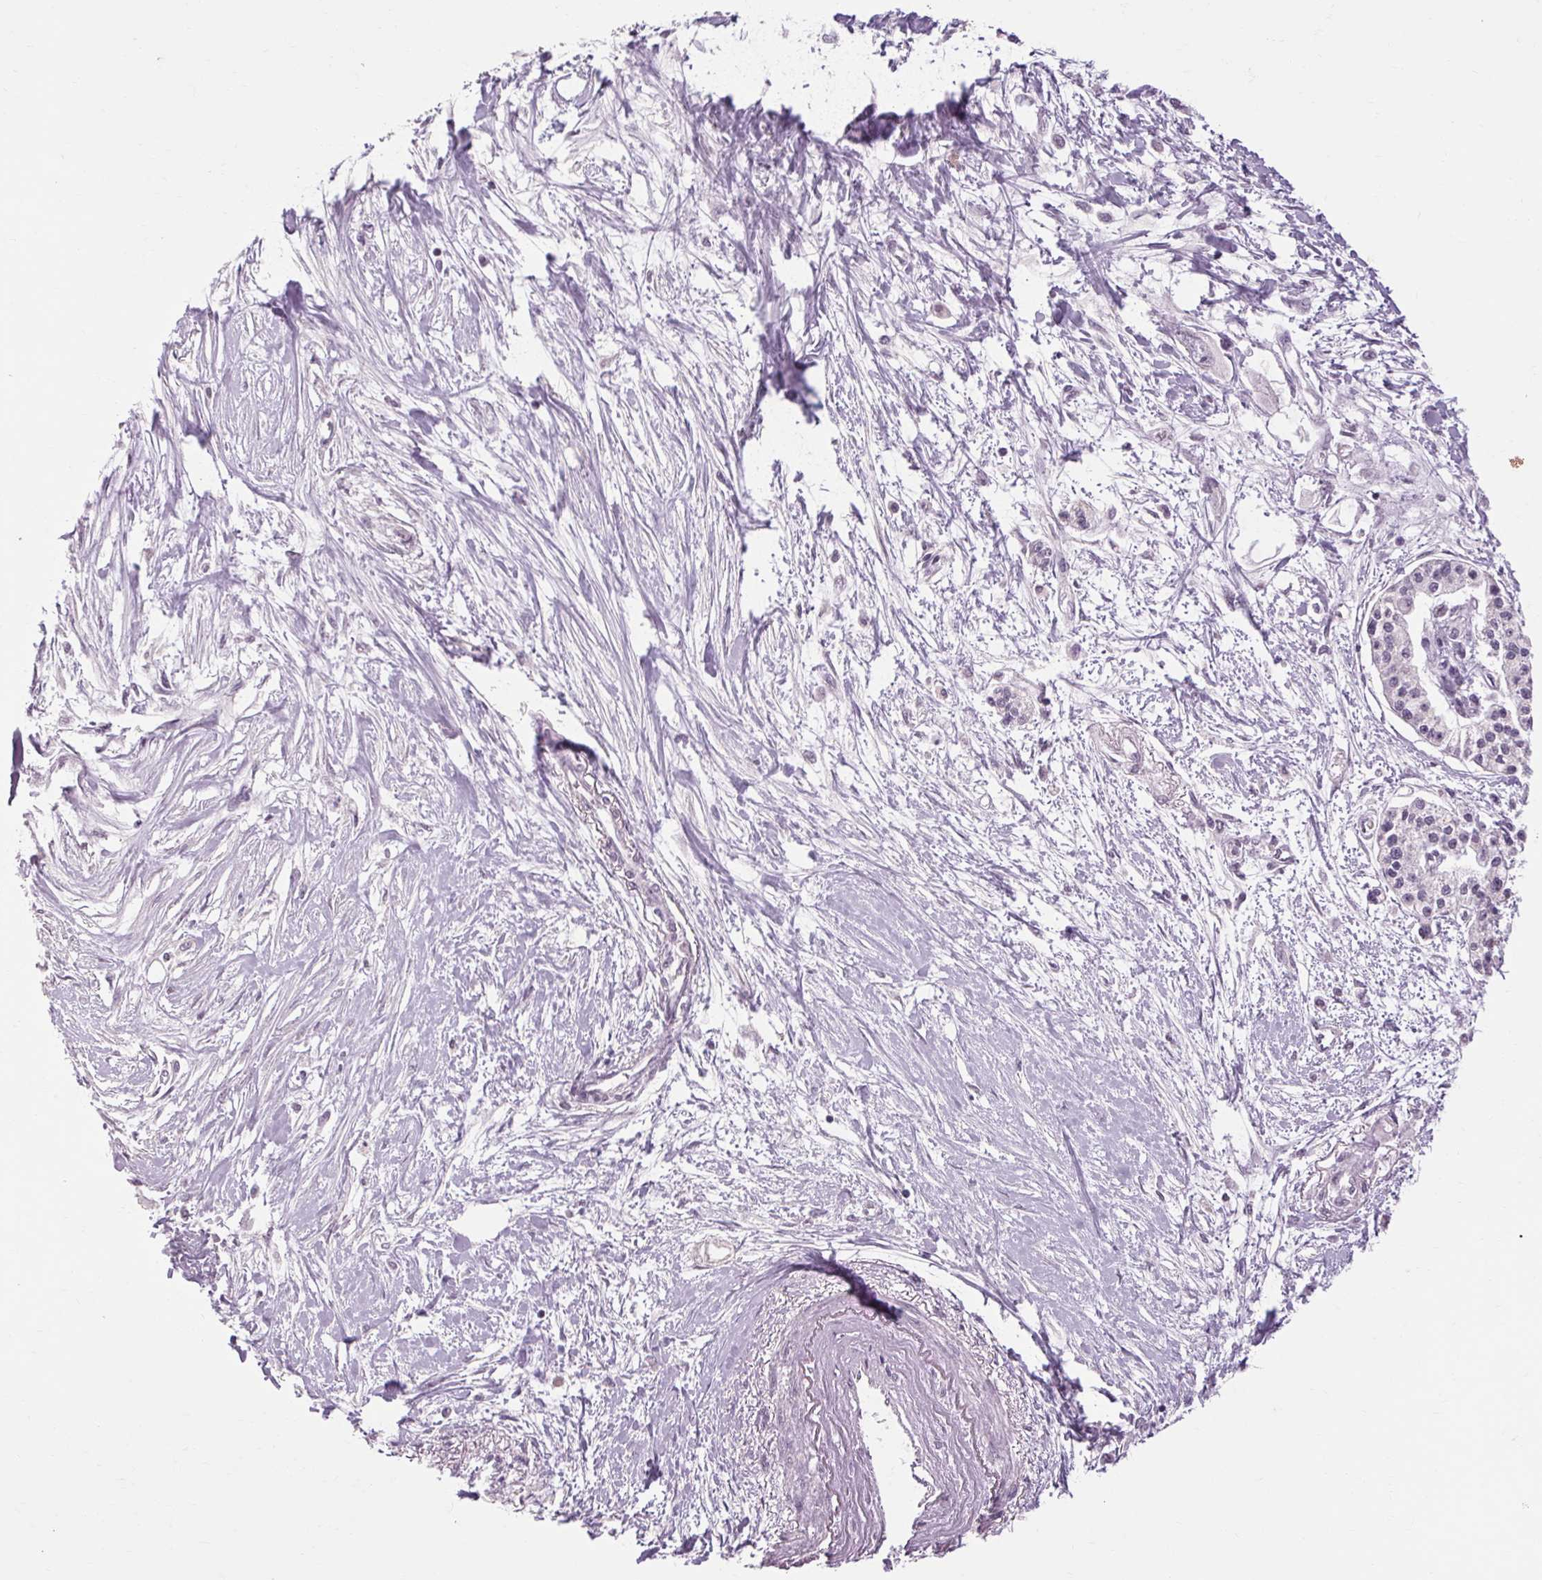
{"staining": {"intensity": "negative", "quantity": "none", "location": "none"}, "tissue": "pancreatic cancer", "cell_type": "Tumor cells", "image_type": "cancer", "snomed": [{"axis": "morphology", "description": "Adenocarcinoma, NOS"}, {"axis": "topography", "description": "Pancreas"}], "caption": "Pancreatic cancer (adenocarcinoma) stained for a protein using immunohistochemistry (IHC) exhibits no expression tumor cells.", "gene": "POMC", "patient": {"sex": "female", "age": 77}}